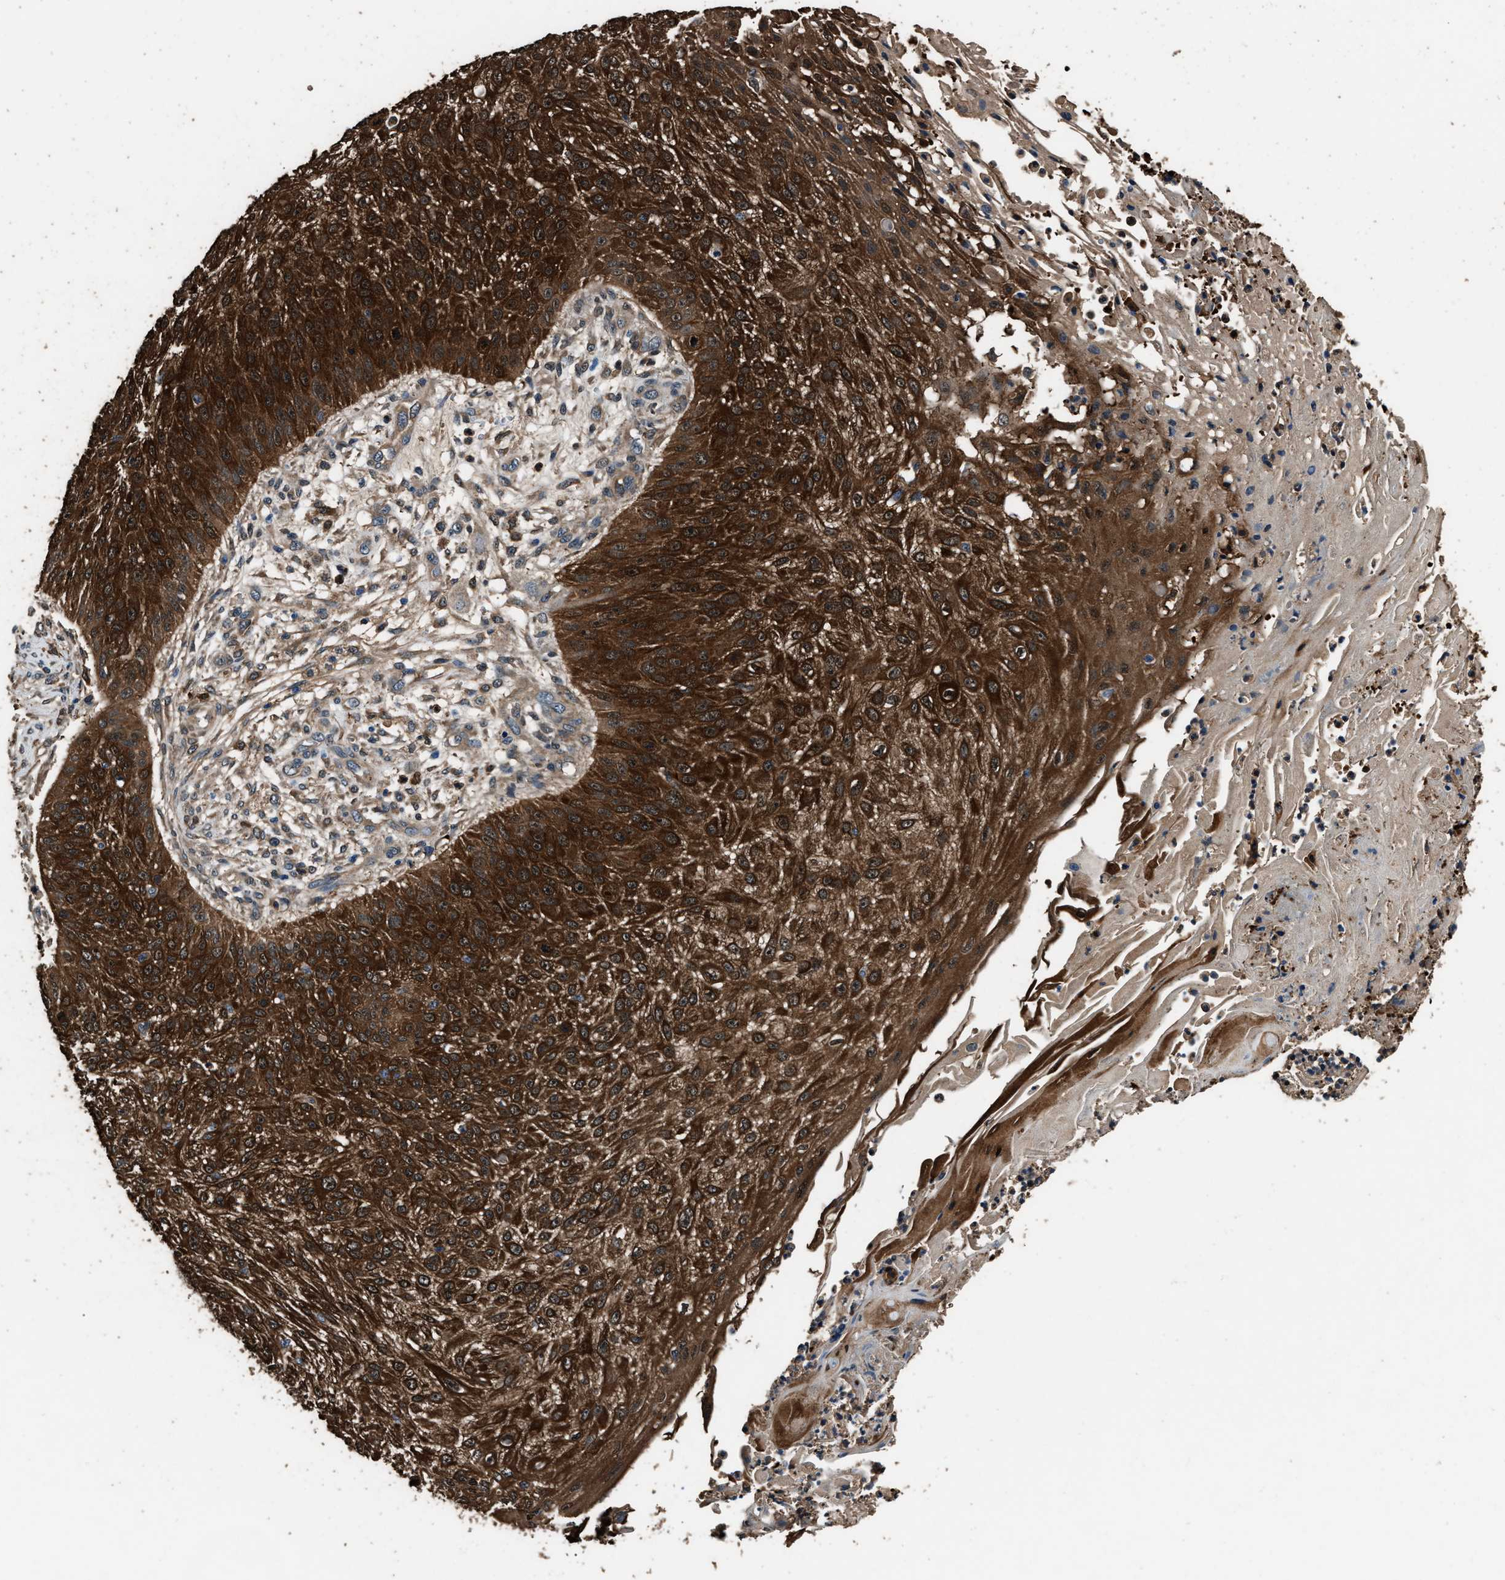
{"staining": {"intensity": "strong", "quantity": ">75%", "location": "cytoplasmic/membranous"}, "tissue": "skin cancer", "cell_type": "Tumor cells", "image_type": "cancer", "snomed": [{"axis": "morphology", "description": "Squamous cell carcinoma, NOS"}, {"axis": "topography", "description": "Skin"}], "caption": "This micrograph reveals skin cancer (squamous cell carcinoma) stained with immunohistochemistry (IHC) to label a protein in brown. The cytoplasmic/membranous of tumor cells show strong positivity for the protein. Nuclei are counter-stained blue.", "gene": "GSTP1", "patient": {"sex": "female", "age": 80}}